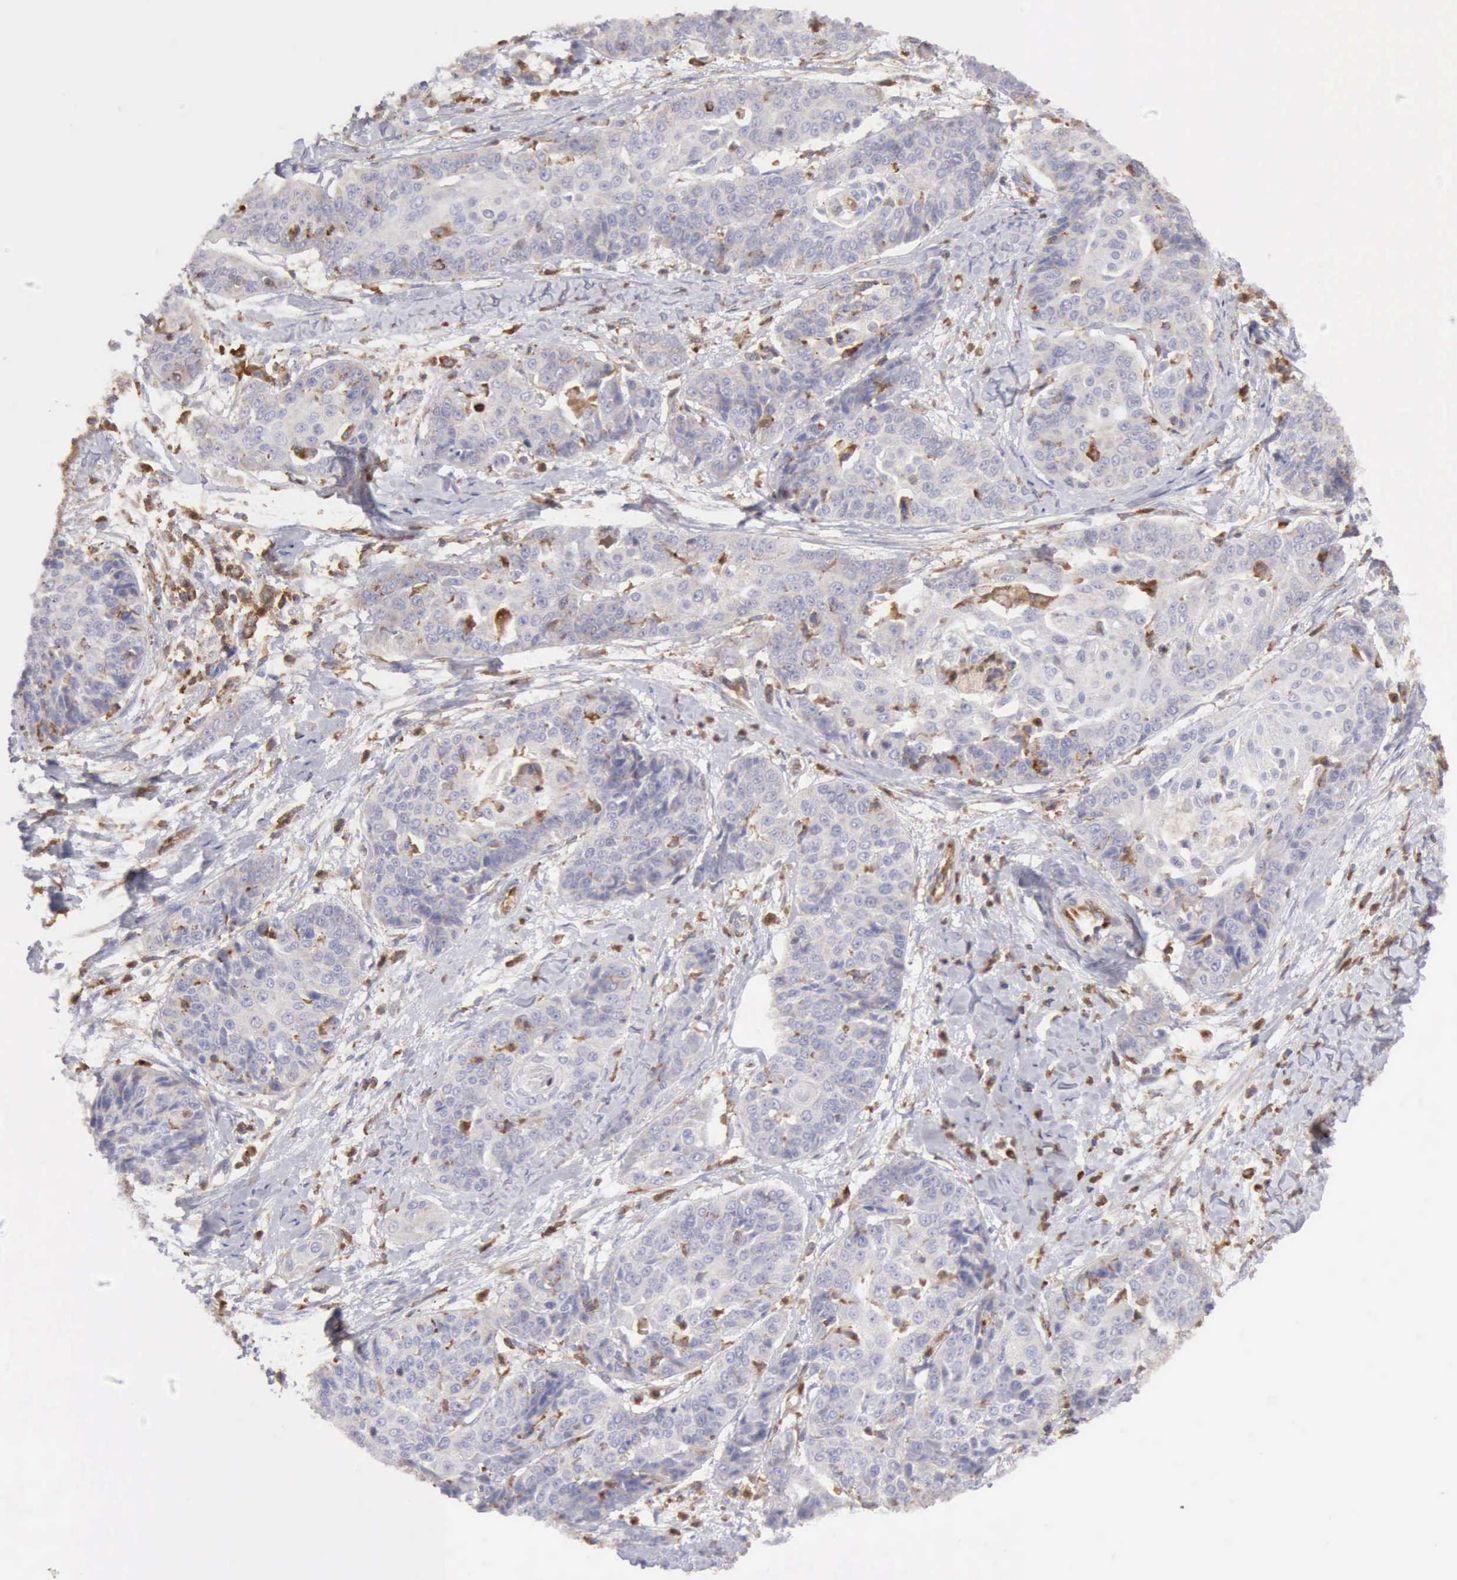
{"staining": {"intensity": "negative", "quantity": "none", "location": "none"}, "tissue": "cervical cancer", "cell_type": "Tumor cells", "image_type": "cancer", "snomed": [{"axis": "morphology", "description": "Squamous cell carcinoma, NOS"}, {"axis": "topography", "description": "Cervix"}], "caption": "DAB (3,3'-diaminobenzidine) immunohistochemical staining of human cervical cancer (squamous cell carcinoma) exhibits no significant expression in tumor cells.", "gene": "ARHGAP4", "patient": {"sex": "female", "age": 64}}